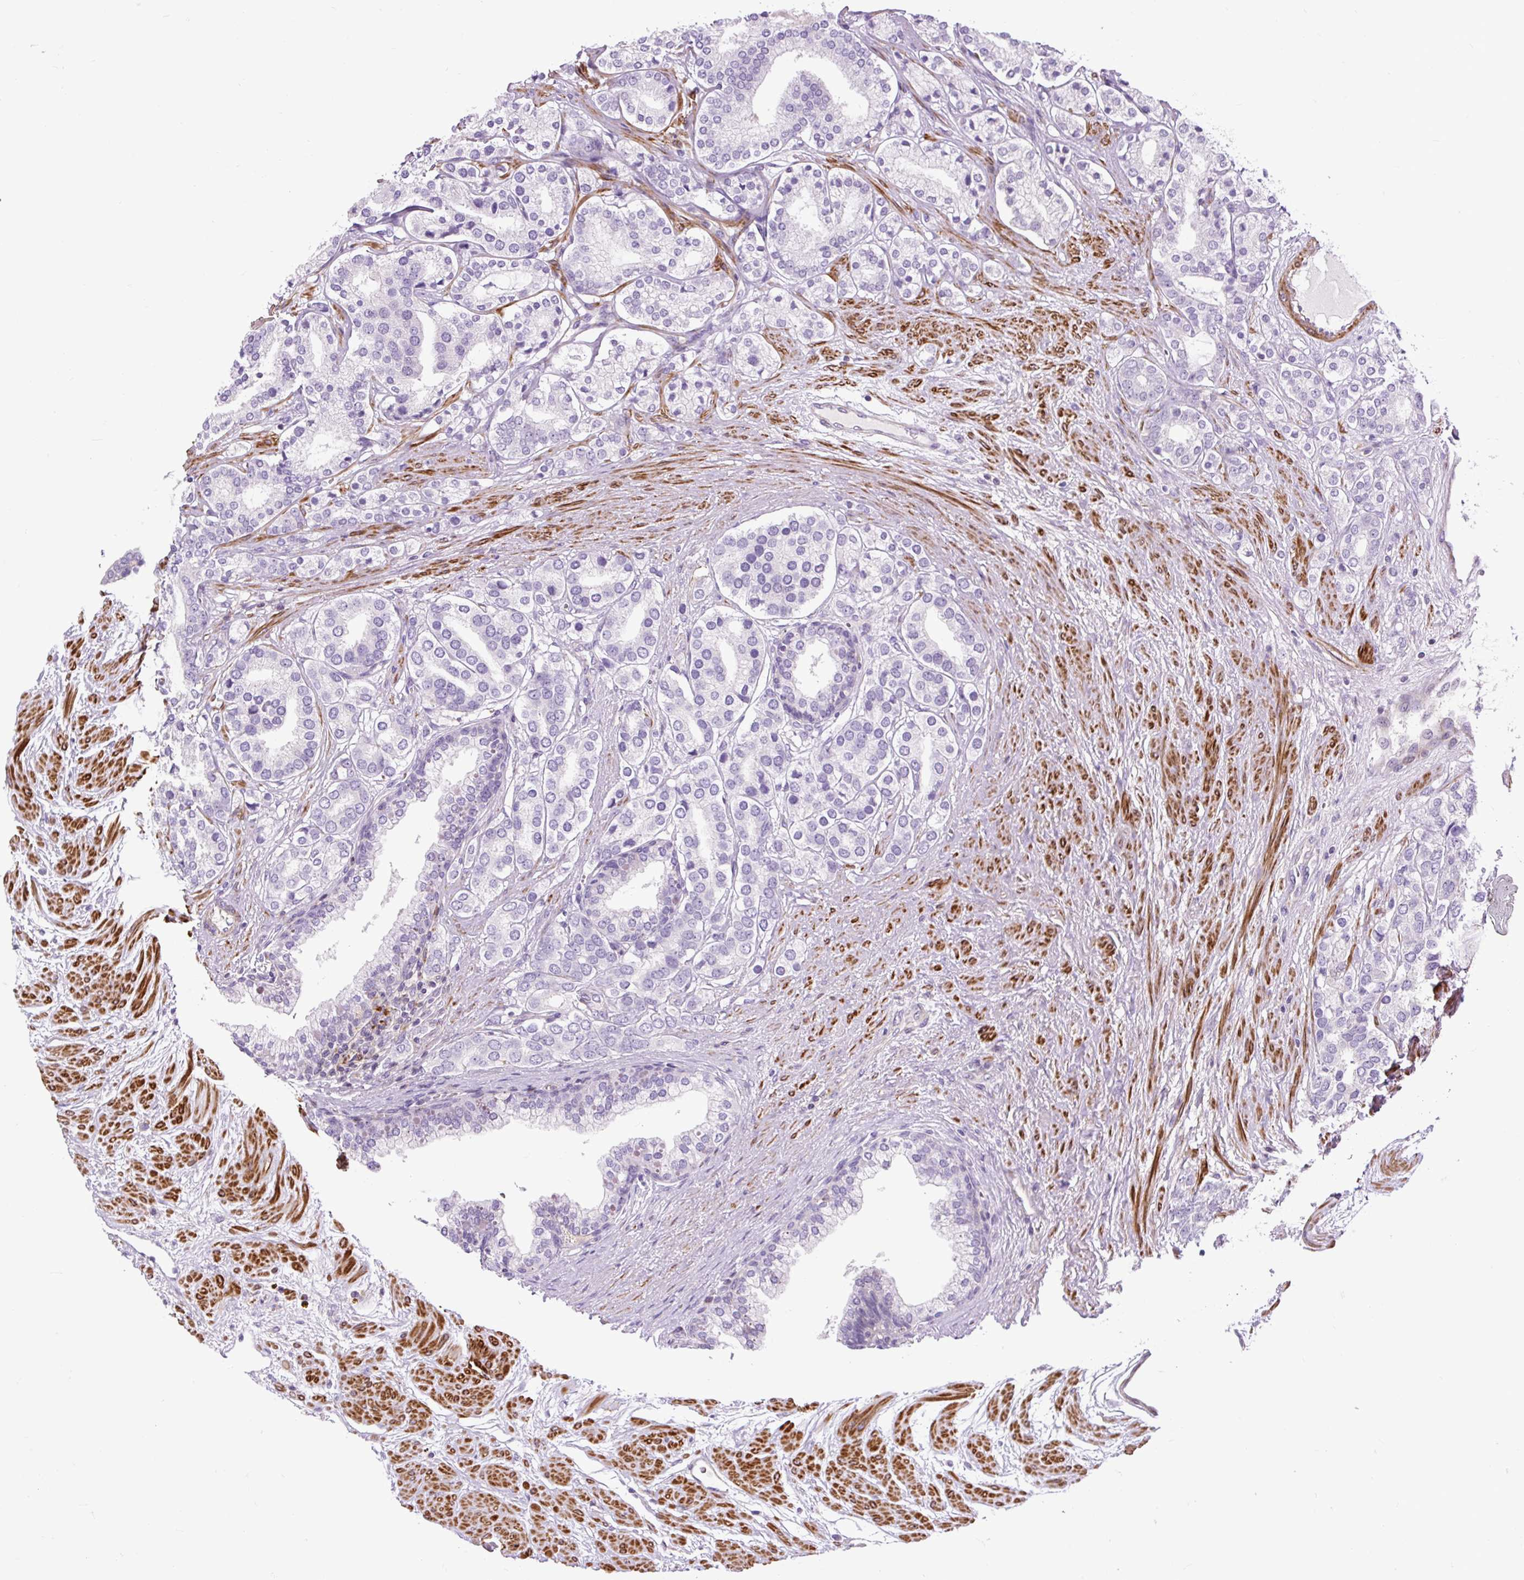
{"staining": {"intensity": "negative", "quantity": "none", "location": "none"}, "tissue": "prostate cancer", "cell_type": "Tumor cells", "image_type": "cancer", "snomed": [{"axis": "morphology", "description": "Adenocarcinoma, High grade"}, {"axis": "topography", "description": "Prostate"}], "caption": "A histopathology image of adenocarcinoma (high-grade) (prostate) stained for a protein exhibits no brown staining in tumor cells.", "gene": "ZNF197", "patient": {"sex": "male", "age": 58}}